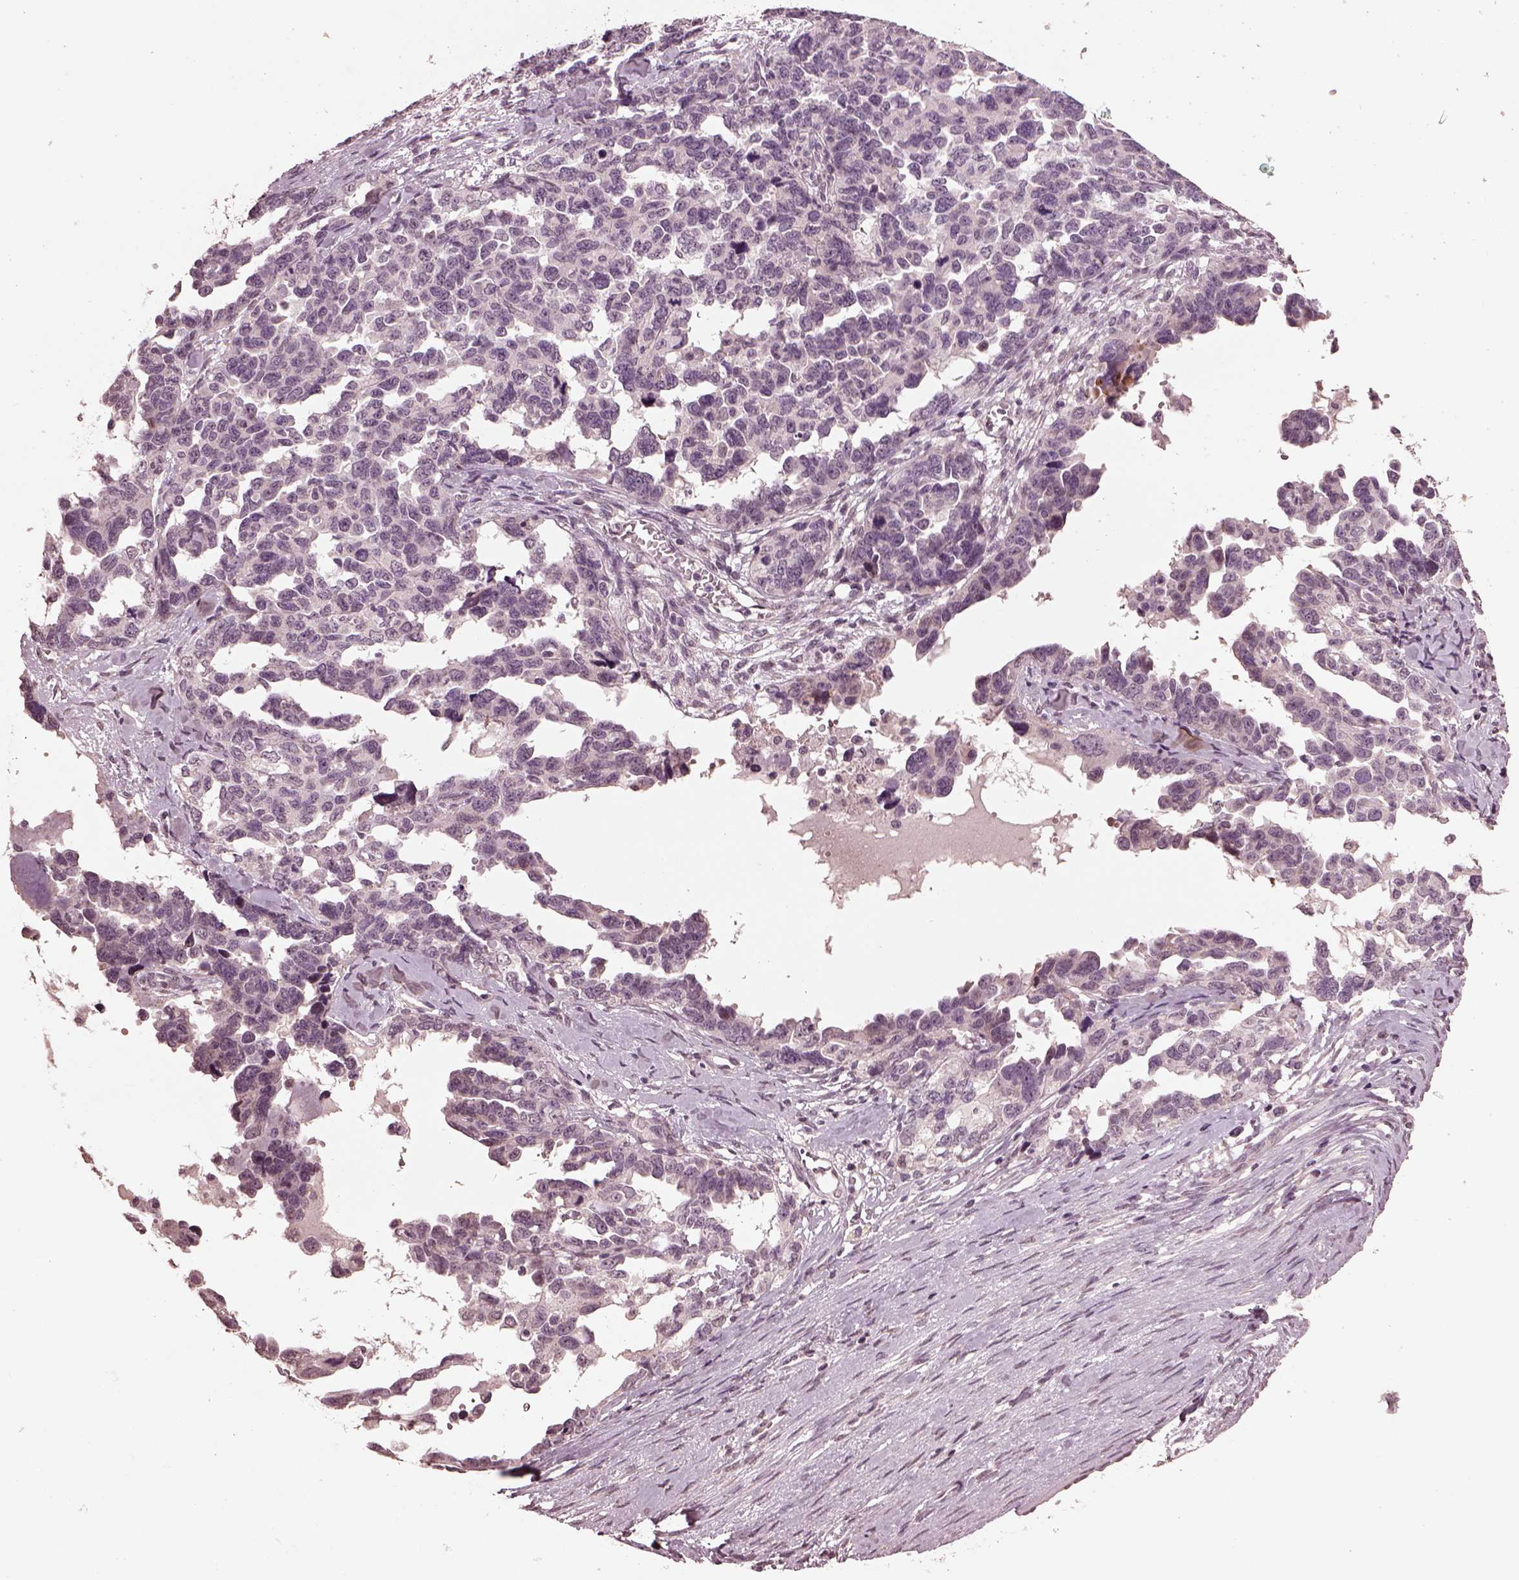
{"staining": {"intensity": "negative", "quantity": "none", "location": "none"}, "tissue": "ovarian cancer", "cell_type": "Tumor cells", "image_type": "cancer", "snomed": [{"axis": "morphology", "description": "Cystadenocarcinoma, serous, NOS"}, {"axis": "topography", "description": "Ovary"}], "caption": "Ovarian serous cystadenocarcinoma stained for a protein using immunohistochemistry demonstrates no expression tumor cells.", "gene": "IL18RAP", "patient": {"sex": "female", "age": 69}}